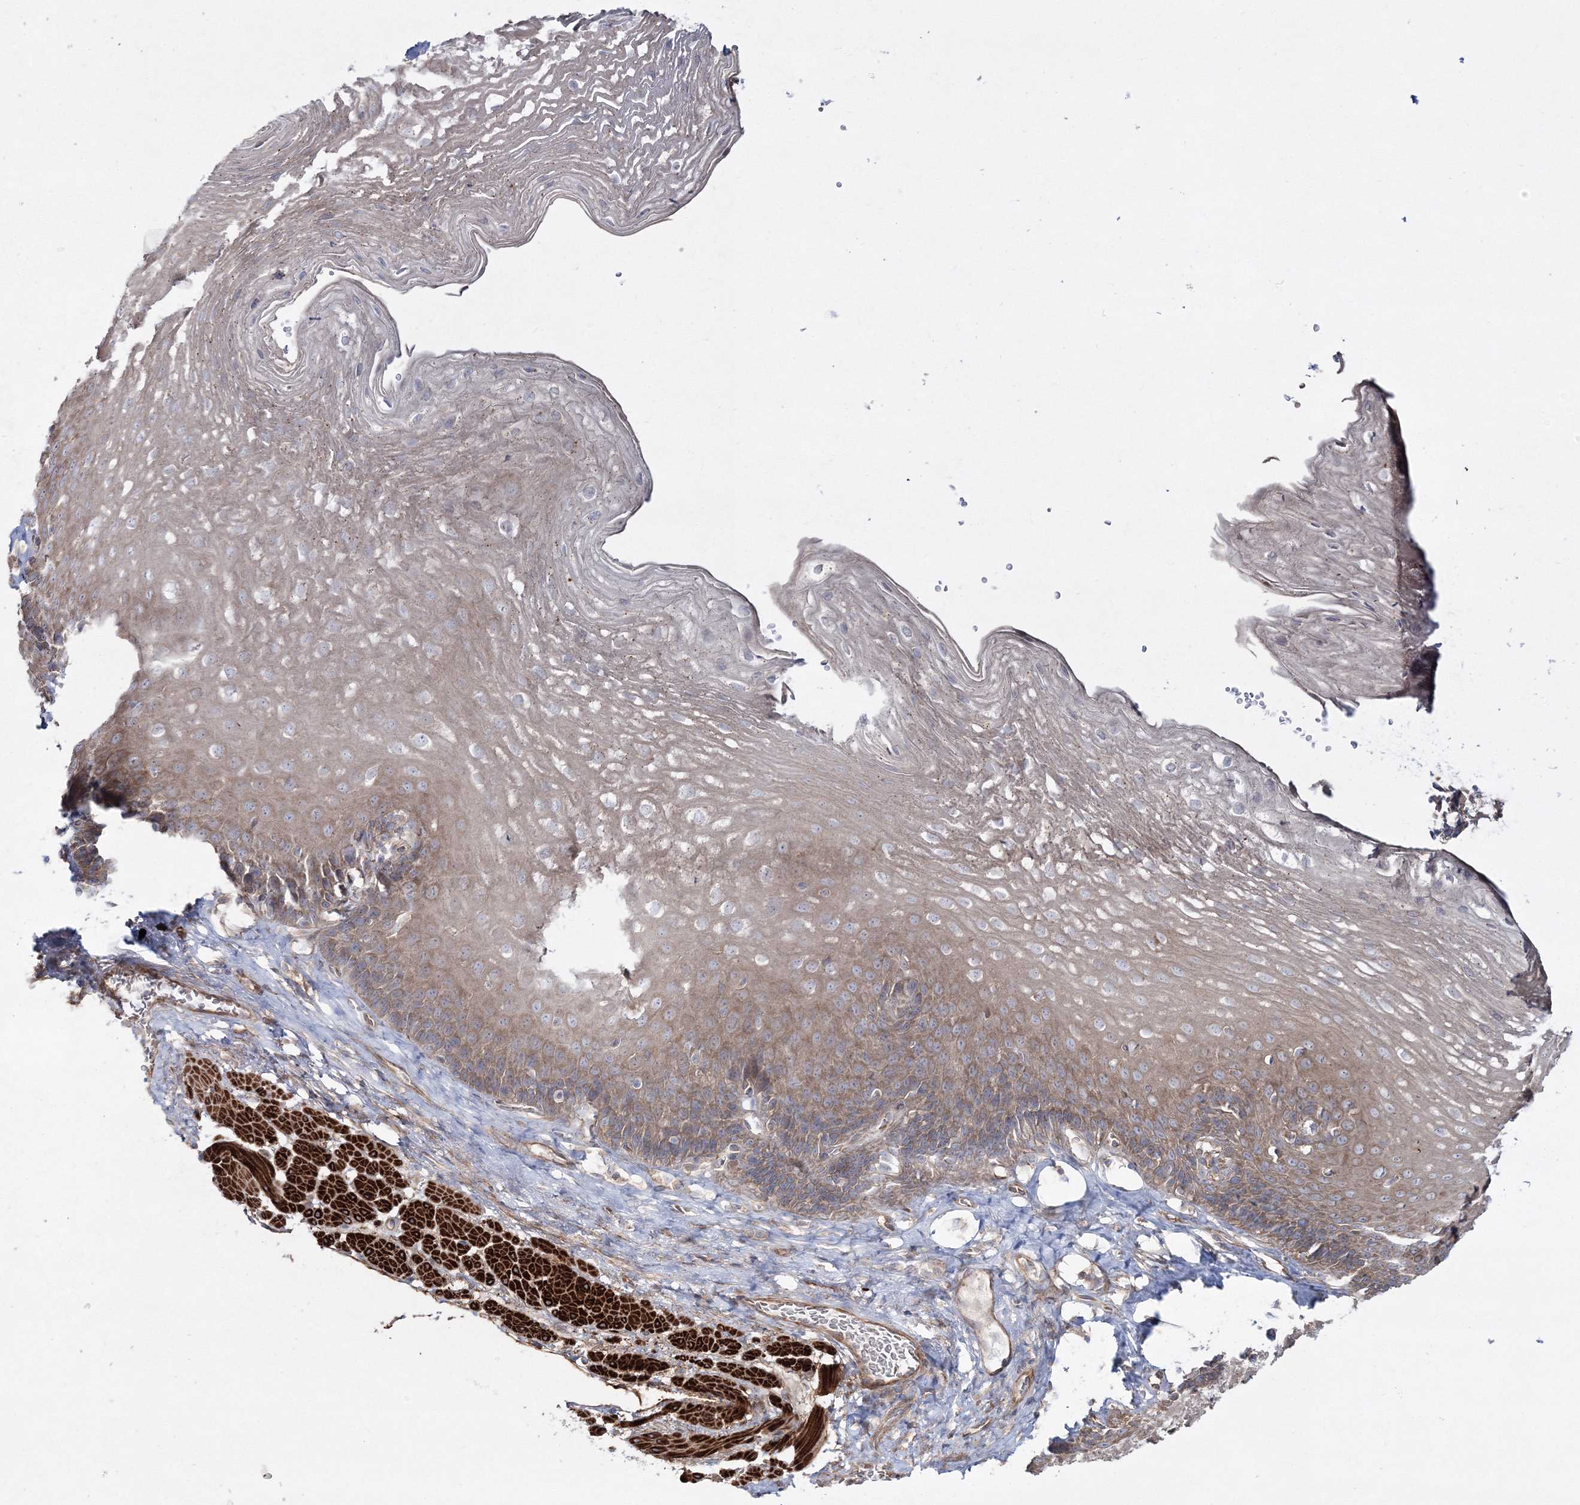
{"staining": {"intensity": "moderate", "quantity": "25%-75%", "location": "cytoplasmic/membranous"}, "tissue": "esophagus", "cell_type": "Squamous epithelial cells", "image_type": "normal", "snomed": [{"axis": "morphology", "description": "Normal tissue, NOS"}, {"axis": "topography", "description": "Esophagus"}], "caption": "IHC (DAB) staining of unremarkable human esophagus reveals moderate cytoplasmic/membranous protein positivity in about 25%-75% of squamous epithelial cells. (Stains: DAB (3,3'-diaminobenzidine) in brown, nuclei in blue, Microscopy: brightfield microscopy at high magnification).", "gene": "ZSWIM6", "patient": {"sex": "female", "age": 66}}